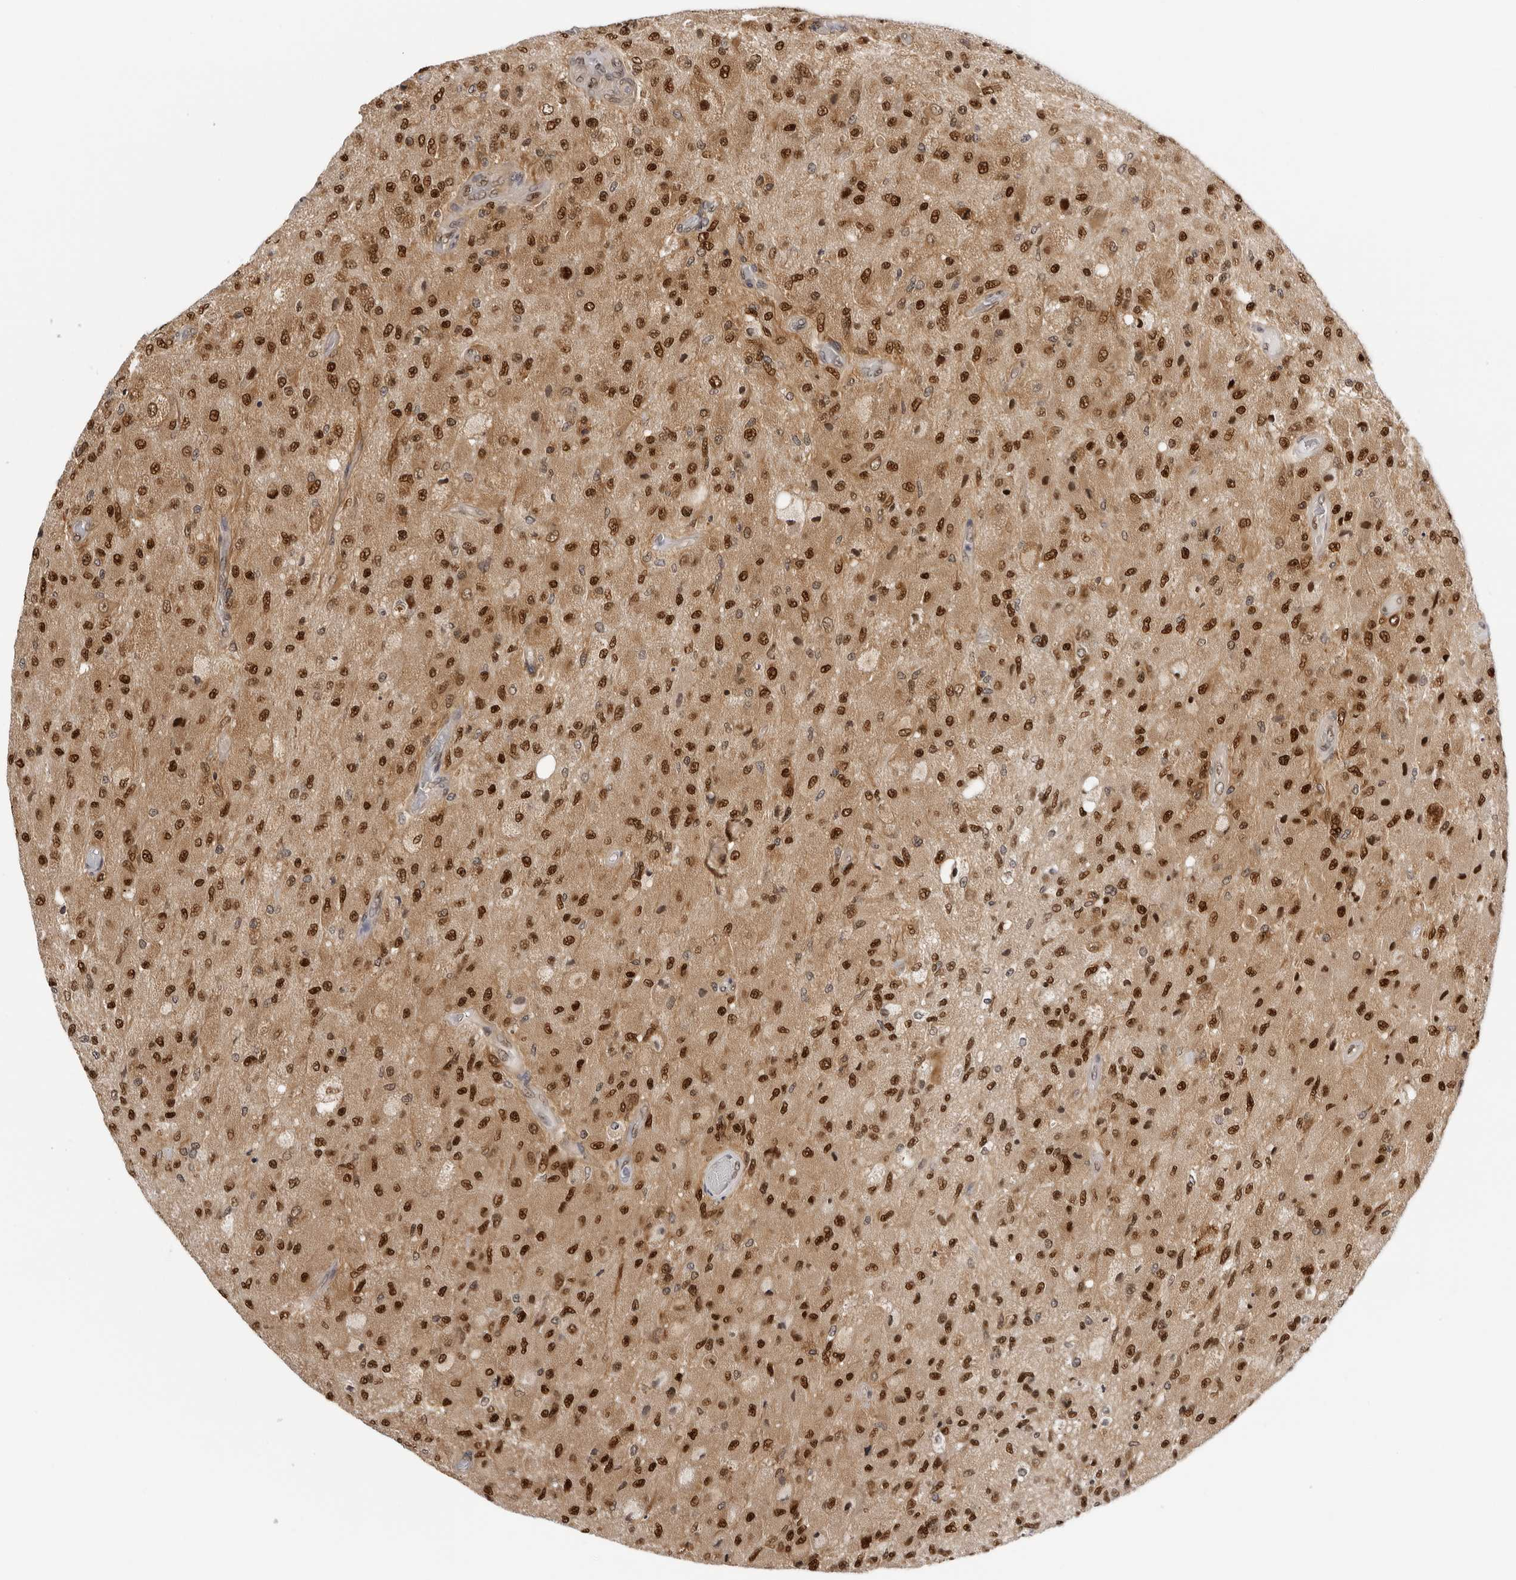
{"staining": {"intensity": "strong", "quantity": ">75%", "location": "nuclear"}, "tissue": "glioma", "cell_type": "Tumor cells", "image_type": "cancer", "snomed": [{"axis": "morphology", "description": "Normal tissue, NOS"}, {"axis": "morphology", "description": "Glioma, malignant, High grade"}, {"axis": "topography", "description": "Cerebral cortex"}], "caption": "This micrograph demonstrates immunohistochemistry staining of glioma, with high strong nuclear staining in about >75% of tumor cells.", "gene": "WDR77", "patient": {"sex": "male", "age": 77}}